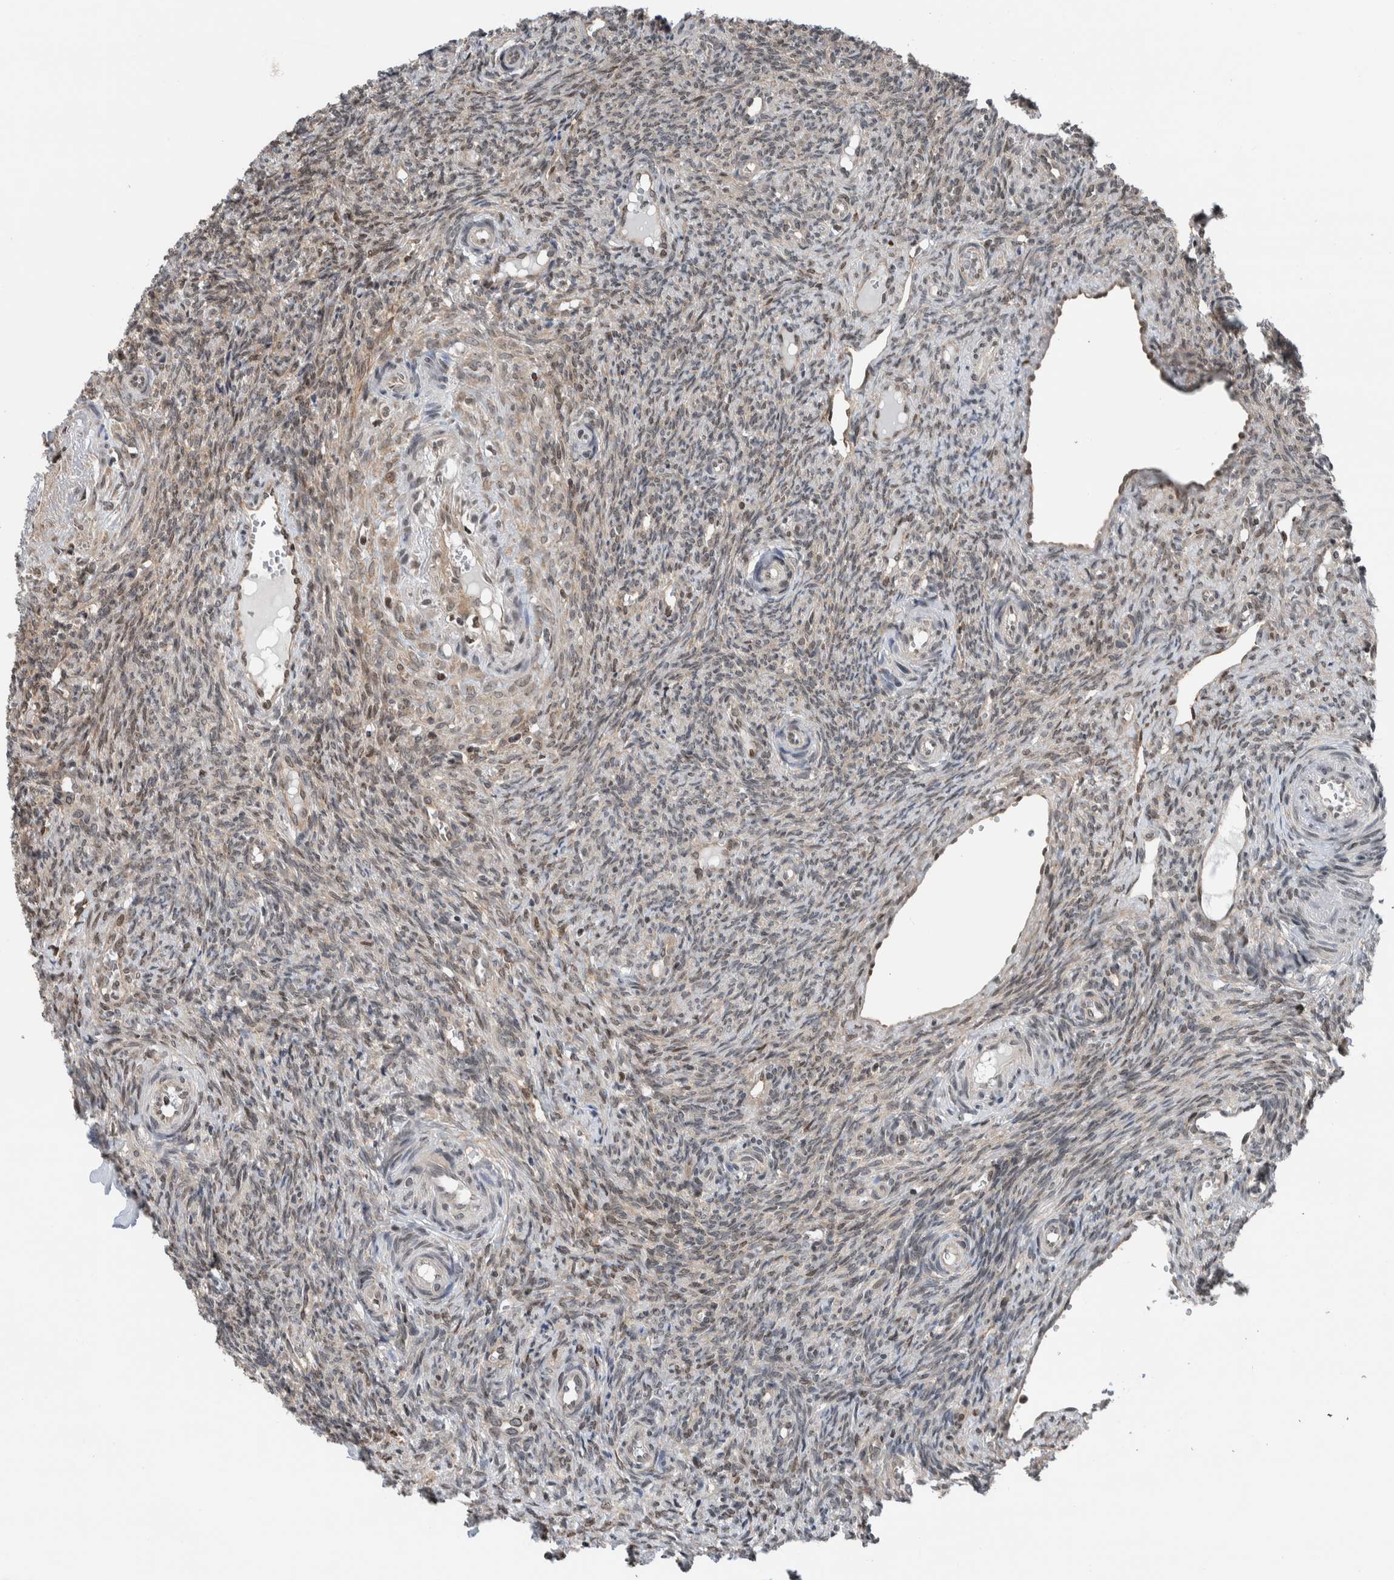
{"staining": {"intensity": "weak", "quantity": ">75%", "location": "cytoplasmic/membranous"}, "tissue": "ovary", "cell_type": "Follicle cells", "image_type": "normal", "snomed": [{"axis": "morphology", "description": "Normal tissue, NOS"}, {"axis": "topography", "description": "Ovary"}], "caption": "Protein expression analysis of normal ovary shows weak cytoplasmic/membranous expression in approximately >75% of follicle cells. The protein of interest is shown in brown color, while the nuclei are stained blue.", "gene": "NPLOC4", "patient": {"sex": "female", "age": 41}}